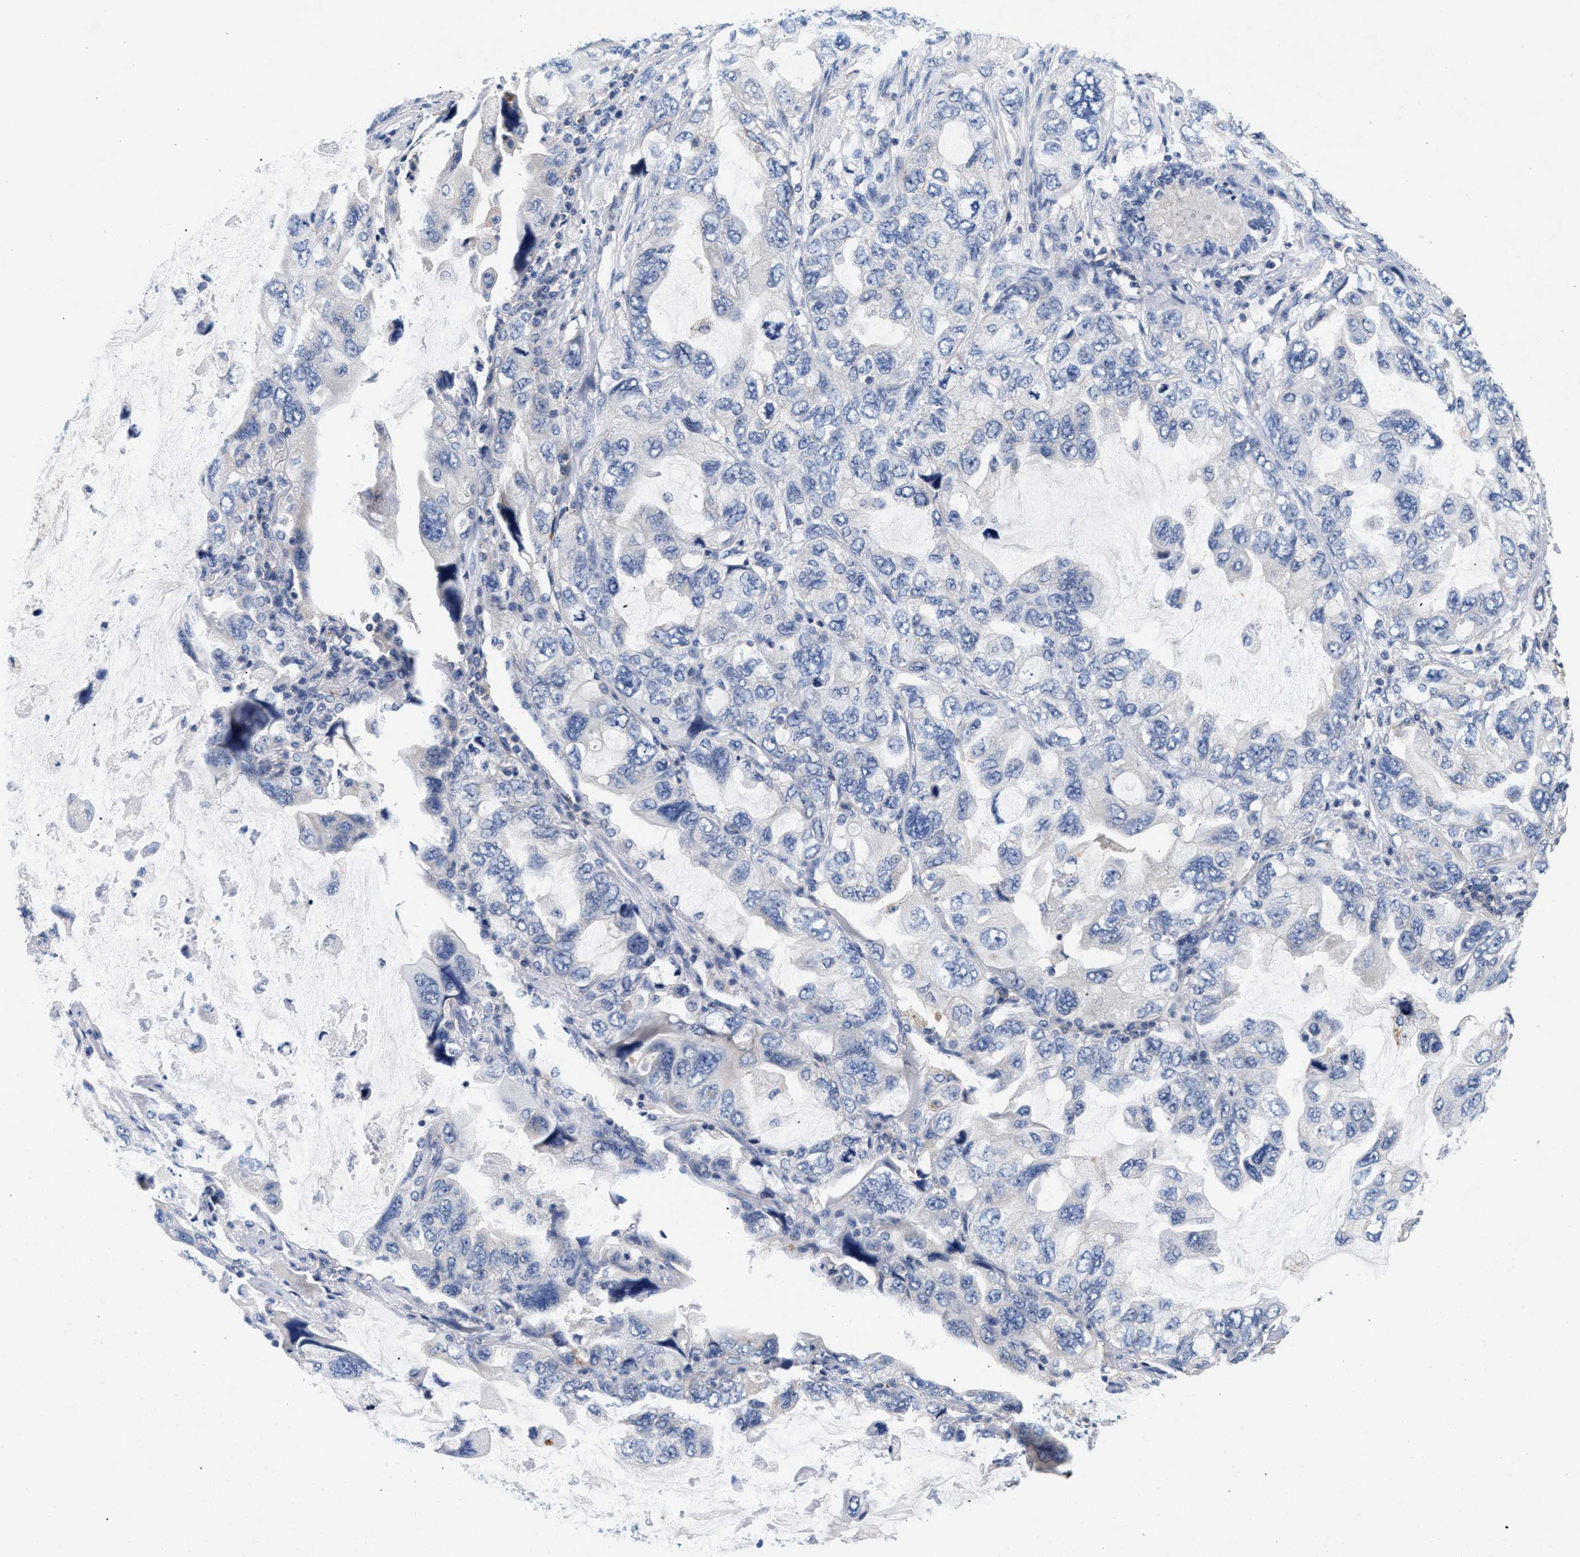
{"staining": {"intensity": "negative", "quantity": "none", "location": "none"}, "tissue": "lung cancer", "cell_type": "Tumor cells", "image_type": "cancer", "snomed": [{"axis": "morphology", "description": "Squamous cell carcinoma, NOS"}, {"axis": "topography", "description": "Lung"}], "caption": "High magnification brightfield microscopy of squamous cell carcinoma (lung) stained with DAB (brown) and counterstained with hematoxylin (blue): tumor cells show no significant staining.", "gene": "GNAI3", "patient": {"sex": "female", "age": 73}}